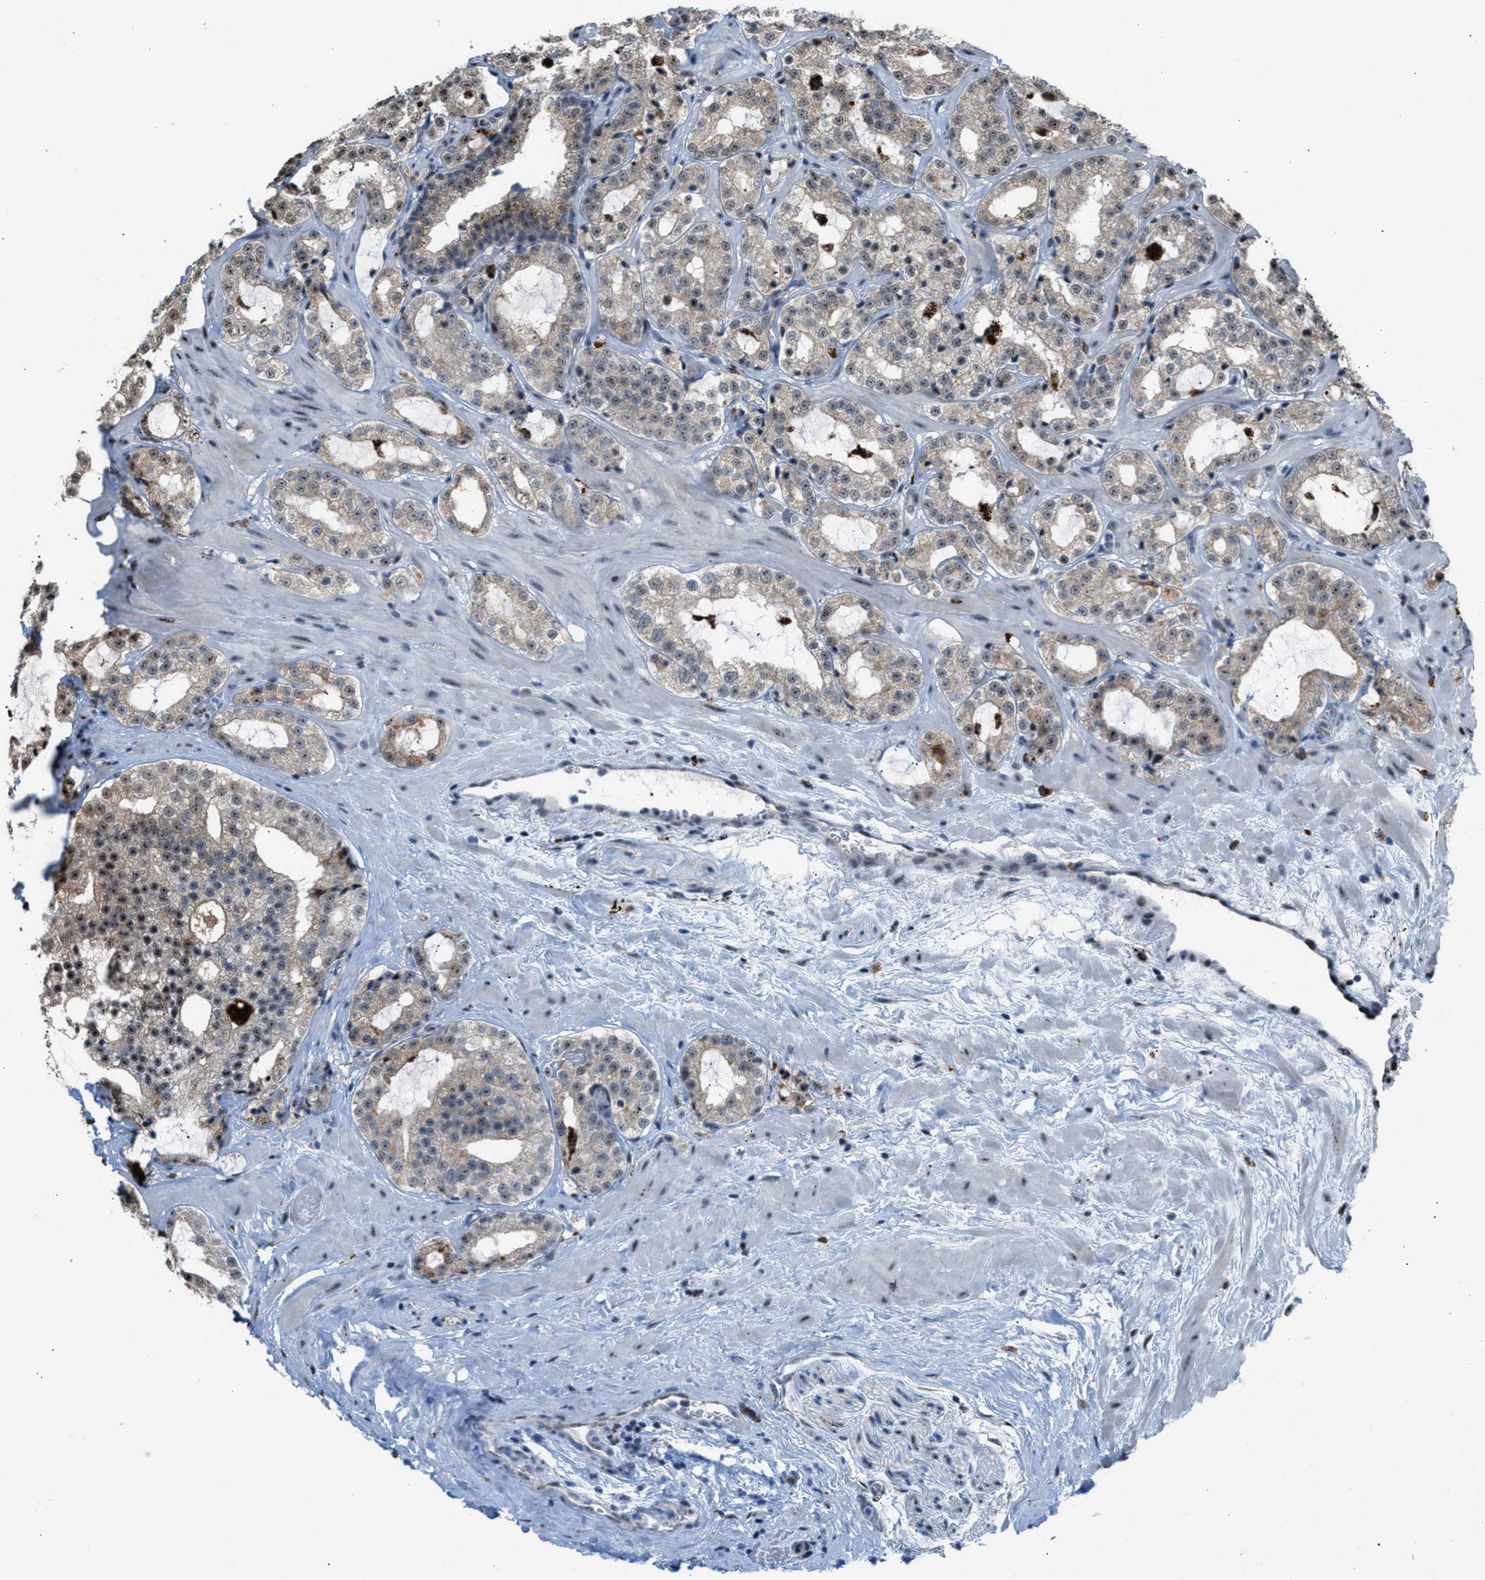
{"staining": {"intensity": "weak", "quantity": ">75%", "location": "cytoplasmic/membranous,nuclear"}, "tissue": "prostate cancer", "cell_type": "Tumor cells", "image_type": "cancer", "snomed": [{"axis": "morphology", "description": "Adenocarcinoma, High grade"}, {"axis": "topography", "description": "Prostate"}], "caption": "Weak cytoplasmic/membranous and nuclear protein positivity is identified in about >75% of tumor cells in prostate high-grade adenocarcinoma. The protein is shown in brown color, while the nuclei are stained blue.", "gene": "CENPP", "patient": {"sex": "male", "age": 64}}